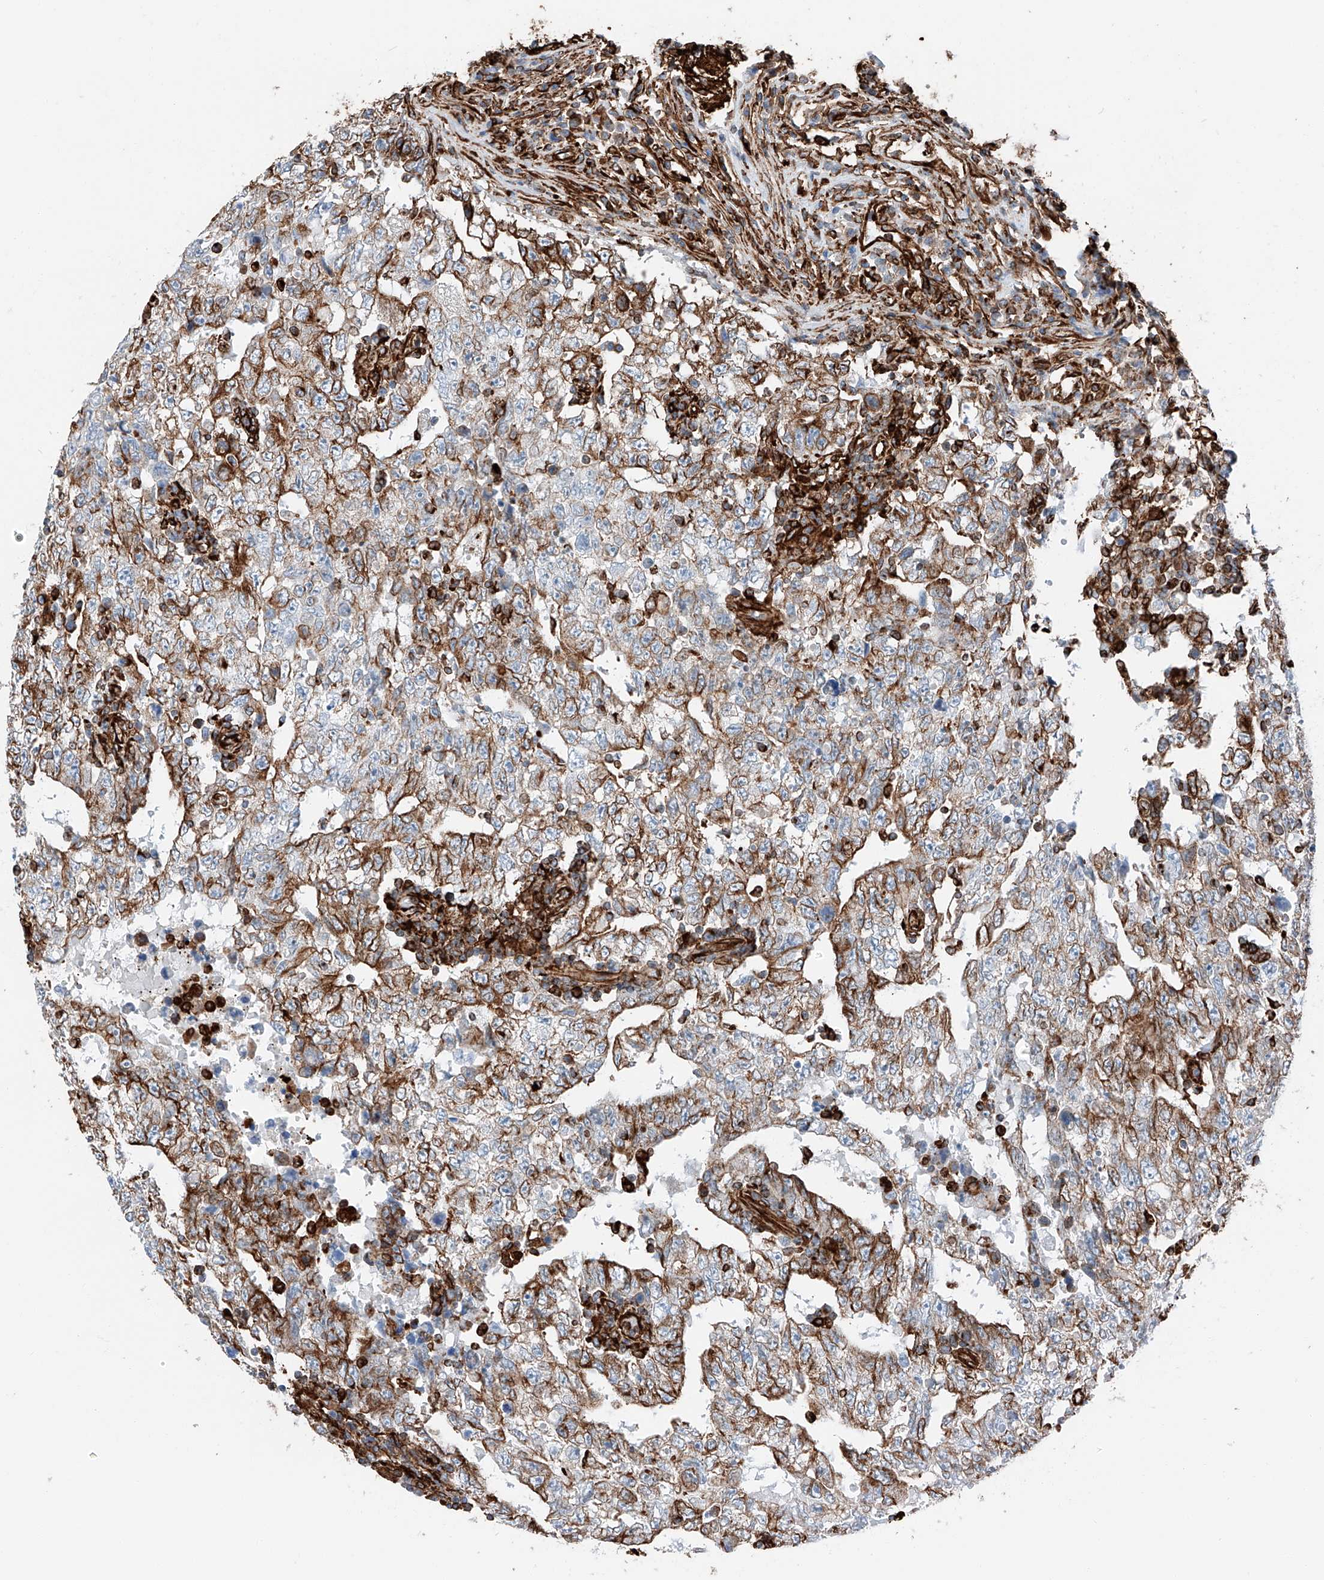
{"staining": {"intensity": "moderate", "quantity": "25%-75%", "location": "cytoplasmic/membranous"}, "tissue": "testis cancer", "cell_type": "Tumor cells", "image_type": "cancer", "snomed": [{"axis": "morphology", "description": "Carcinoma, Embryonal, NOS"}, {"axis": "topography", "description": "Testis"}], "caption": "A medium amount of moderate cytoplasmic/membranous staining is present in approximately 25%-75% of tumor cells in testis embryonal carcinoma tissue. (DAB (3,3'-diaminobenzidine) IHC, brown staining for protein, blue staining for nuclei).", "gene": "ZNF804A", "patient": {"sex": "male", "age": 26}}